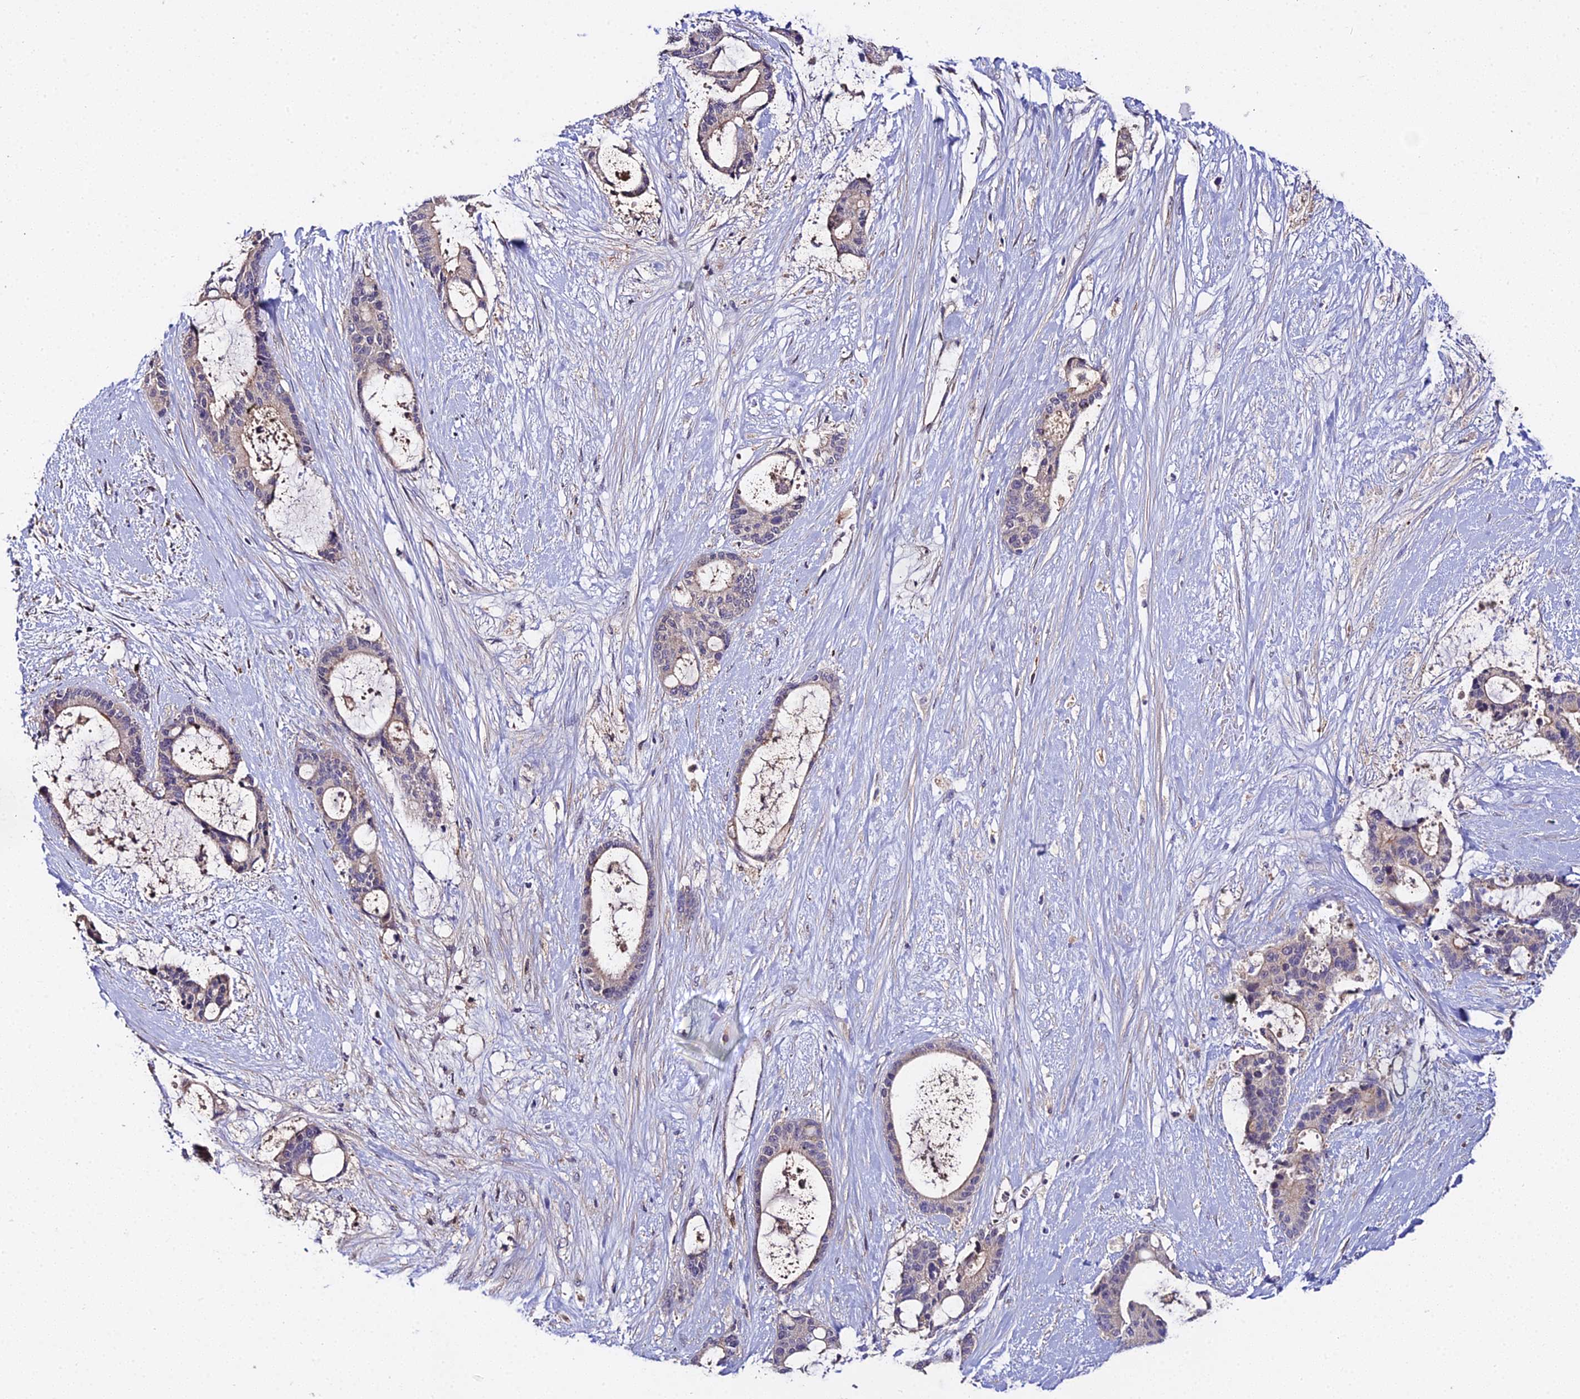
{"staining": {"intensity": "negative", "quantity": "none", "location": "none"}, "tissue": "liver cancer", "cell_type": "Tumor cells", "image_type": "cancer", "snomed": [{"axis": "morphology", "description": "Normal tissue, NOS"}, {"axis": "morphology", "description": "Cholangiocarcinoma"}, {"axis": "topography", "description": "Liver"}, {"axis": "topography", "description": "Peripheral nerve tissue"}], "caption": "IHC of human liver cancer (cholangiocarcinoma) shows no expression in tumor cells.", "gene": "ZBED8", "patient": {"sex": "female", "age": 73}}